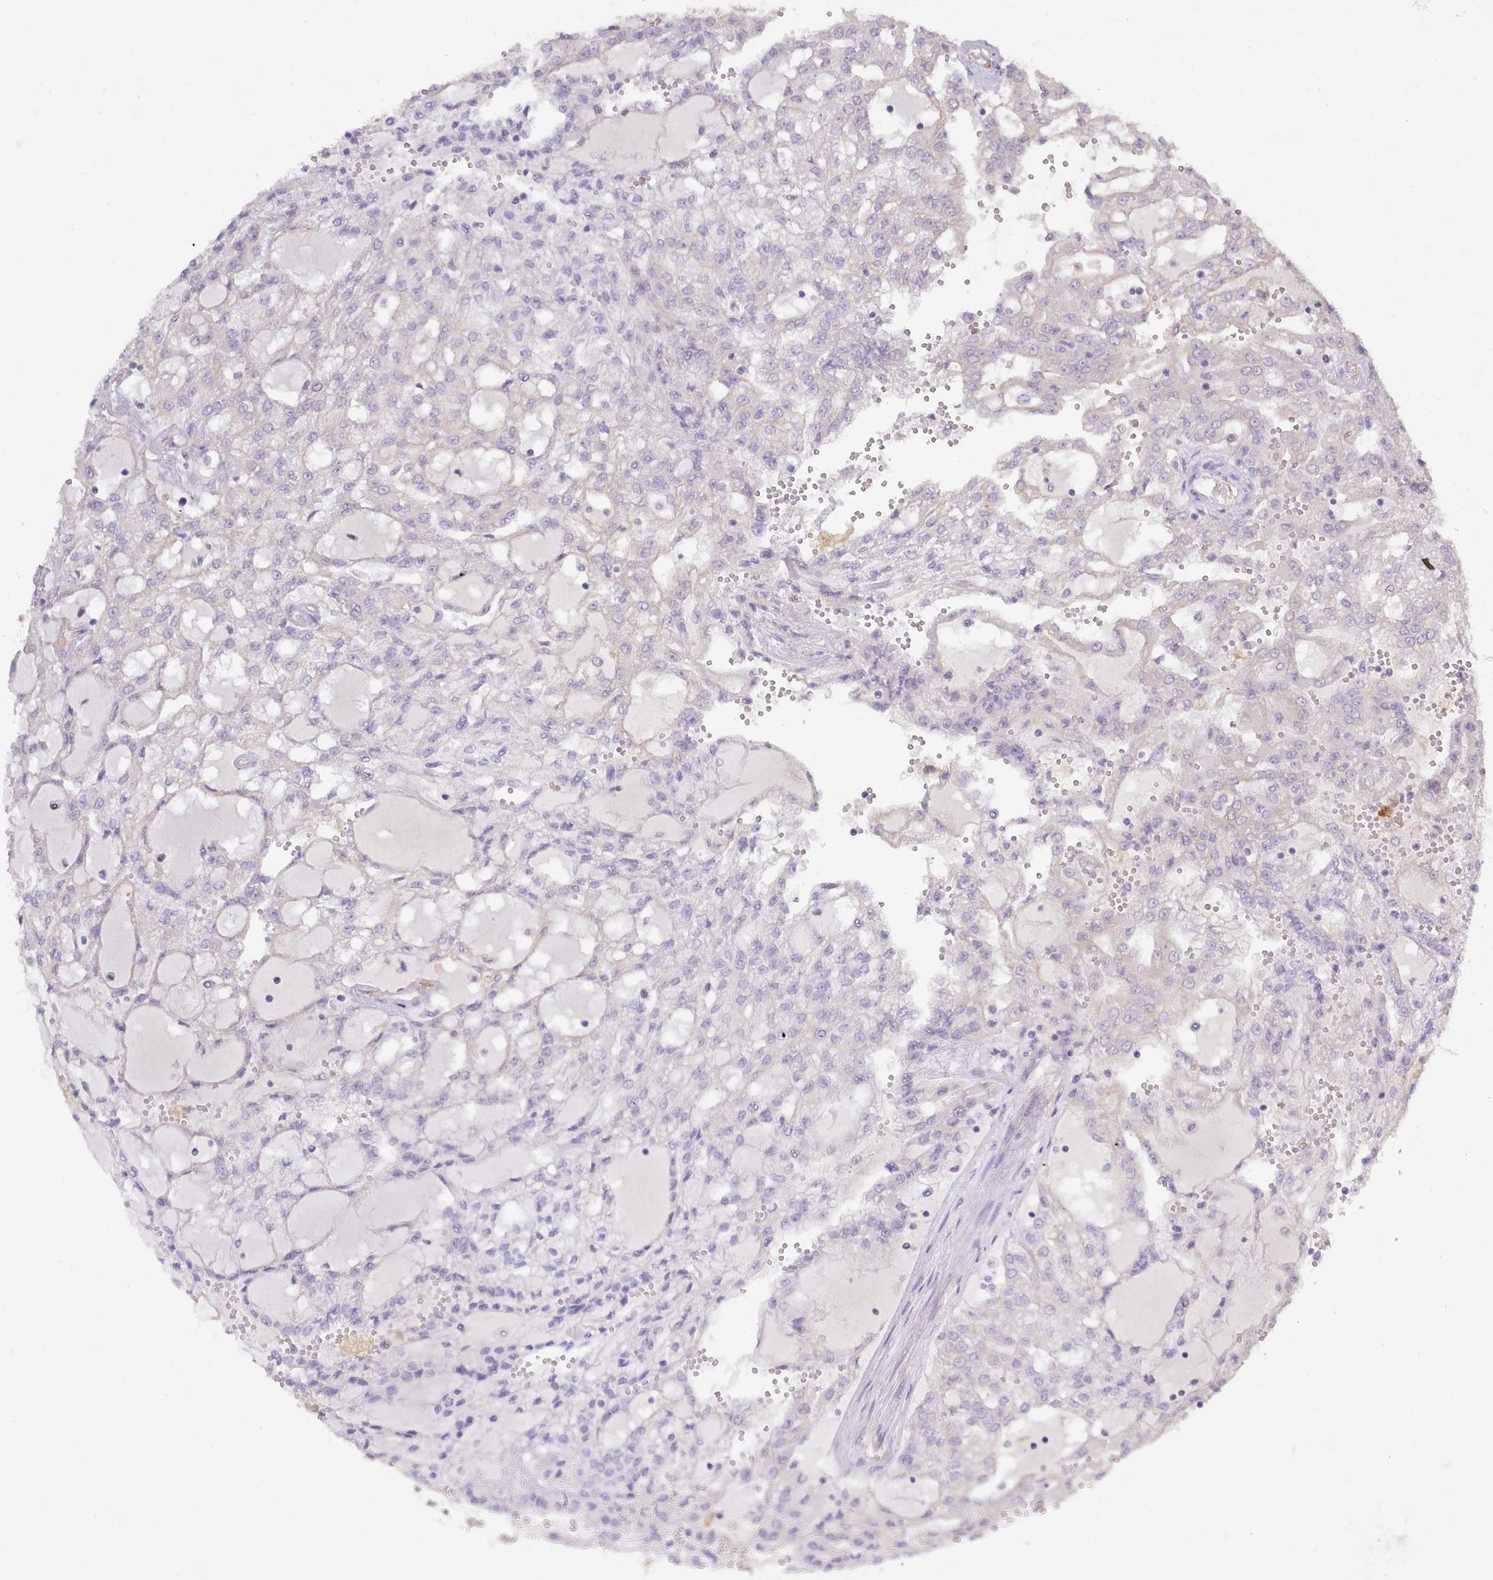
{"staining": {"intensity": "negative", "quantity": "none", "location": "none"}, "tissue": "renal cancer", "cell_type": "Tumor cells", "image_type": "cancer", "snomed": [{"axis": "morphology", "description": "Adenocarcinoma, NOS"}, {"axis": "topography", "description": "Kidney"}], "caption": "The micrograph demonstrates no staining of tumor cells in renal cancer.", "gene": "ZC3H13", "patient": {"sex": "male", "age": 63}}